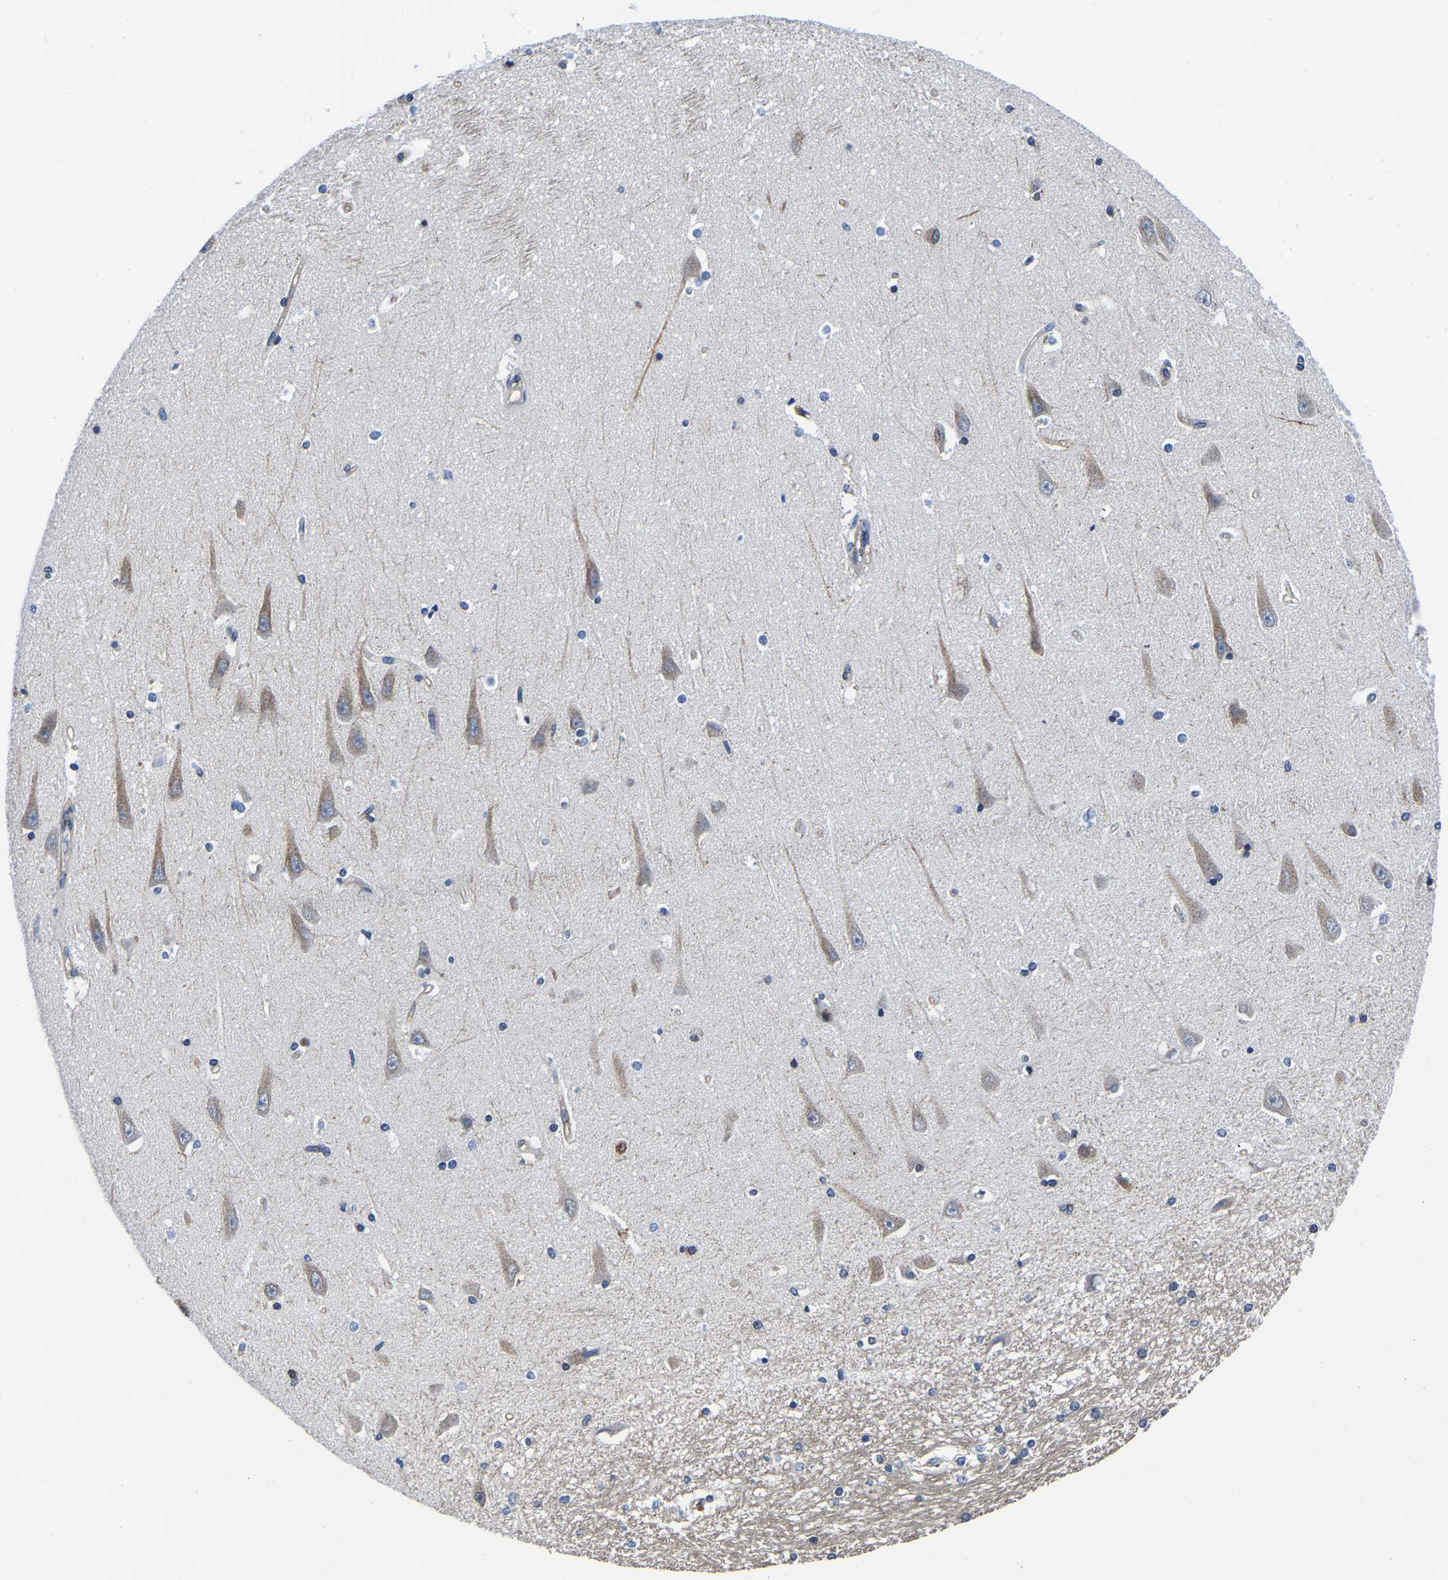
{"staining": {"intensity": "weak", "quantity": "25%-75%", "location": "cytoplasmic/membranous"}, "tissue": "hippocampus", "cell_type": "Glial cells", "image_type": "normal", "snomed": [{"axis": "morphology", "description": "Normal tissue, NOS"}, {"axis": "topography", "description": "Hippocampus"}], "caption": "A high-resolution micrograph shows IHC staining of normal hippocampus, which demonstrates weak cytoplasmic/membranous staining in about 25%-75% of glial cells. The protein is stained brown, and the nuclei are stained in blue (DAB IHC with brightfield microscopy, high magnification).", "gene": "TFG", "patient": {"sex": "male", "age": 45}}